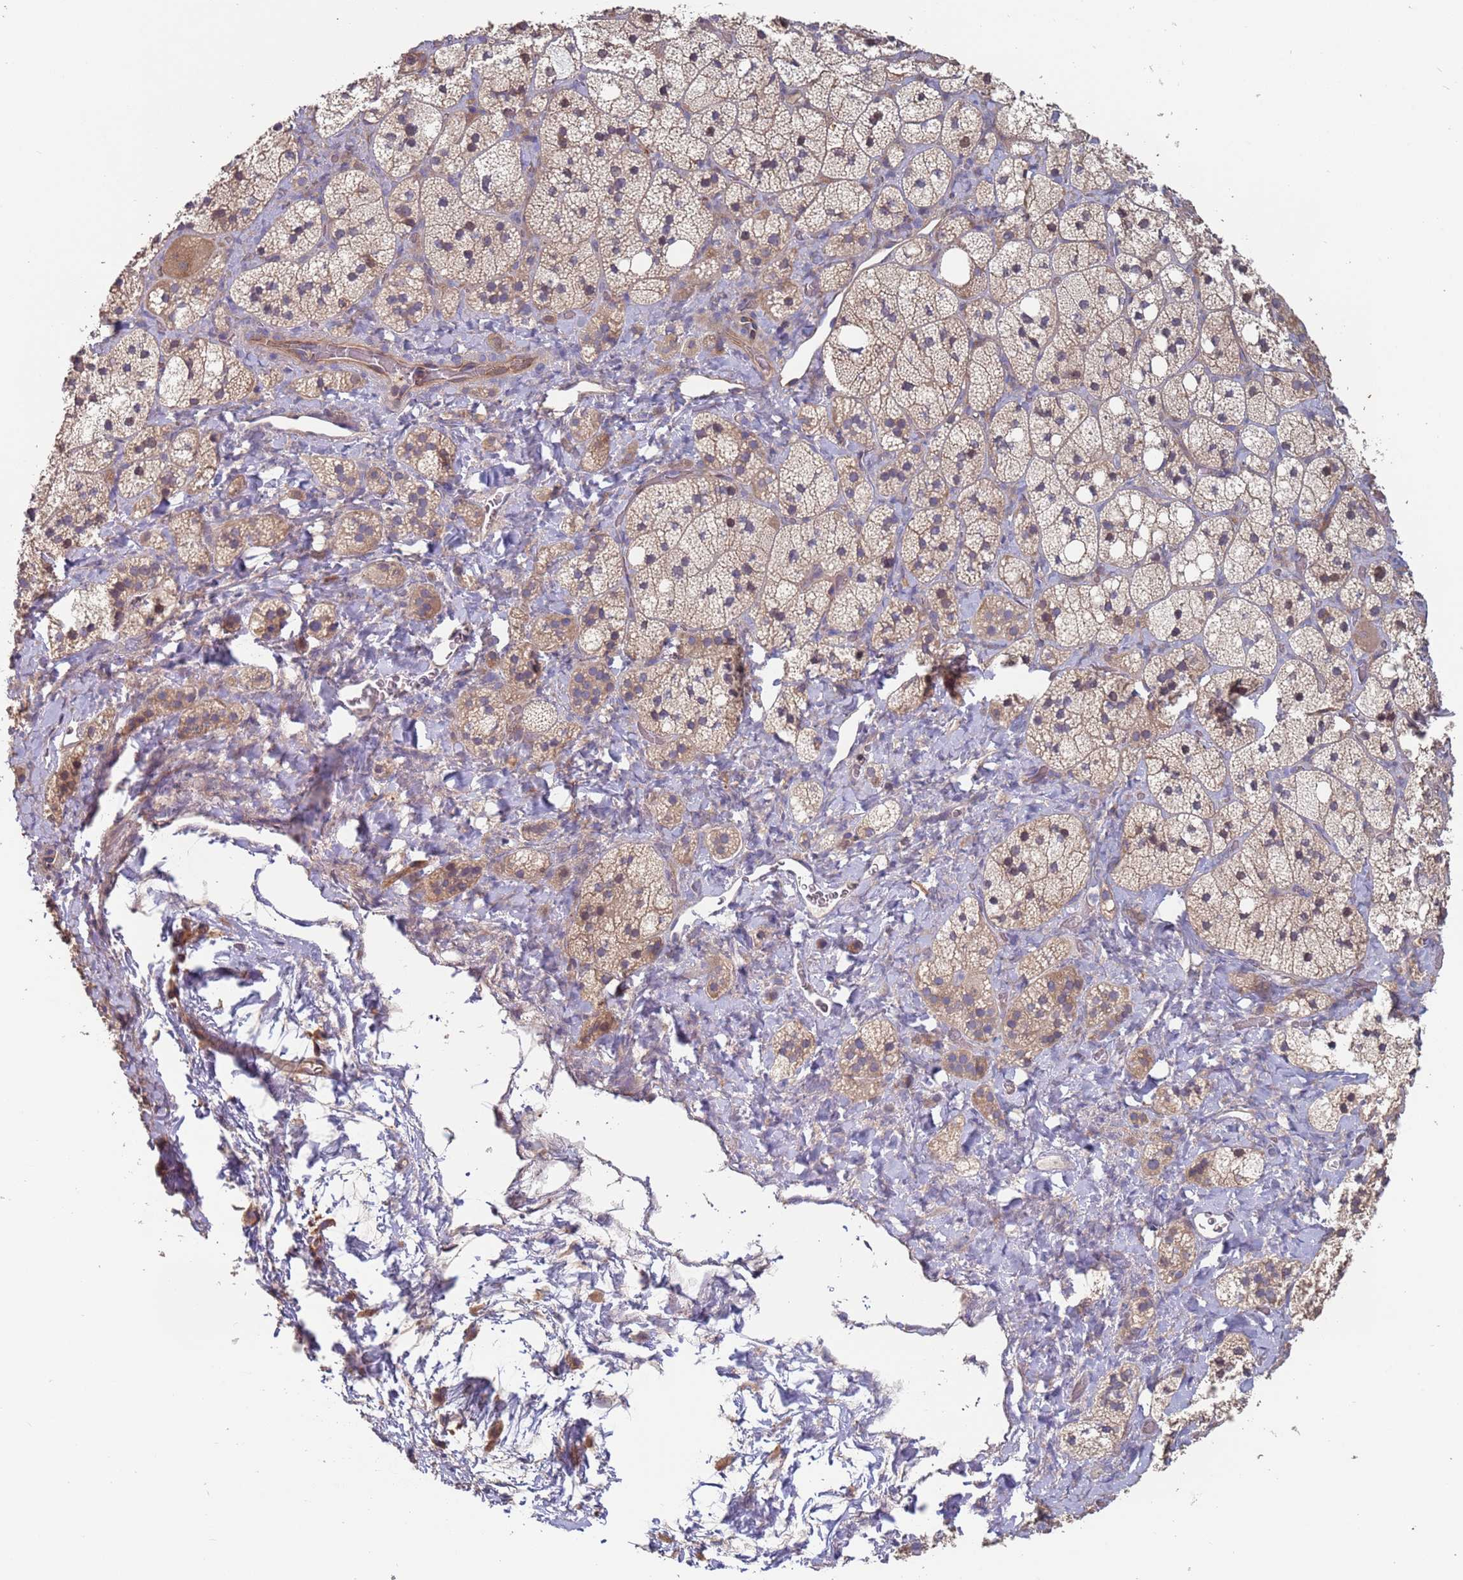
{"staining": {"intensity": "moderate", "quantity": "<25%", "location": "cytoplasmic/membranous"}, "tissue": "adrenal gland", "cell_type": "Glandular cells", "image_type": "normal", "snomed": [{"axis": "morphology", "description": "Normal tissue, NOS"}, {"axis": "topography", "description": "Adrenal gland"}], "caption": "Adrenal gland stained with immunohistochemistry displays moderate cytoplasmic/membranous positivity in approximately <25% of glandular cells. Nuclei are stained in blue.", "gene": "MALRD1", "patient": {"sex": "male", "age": 61}}